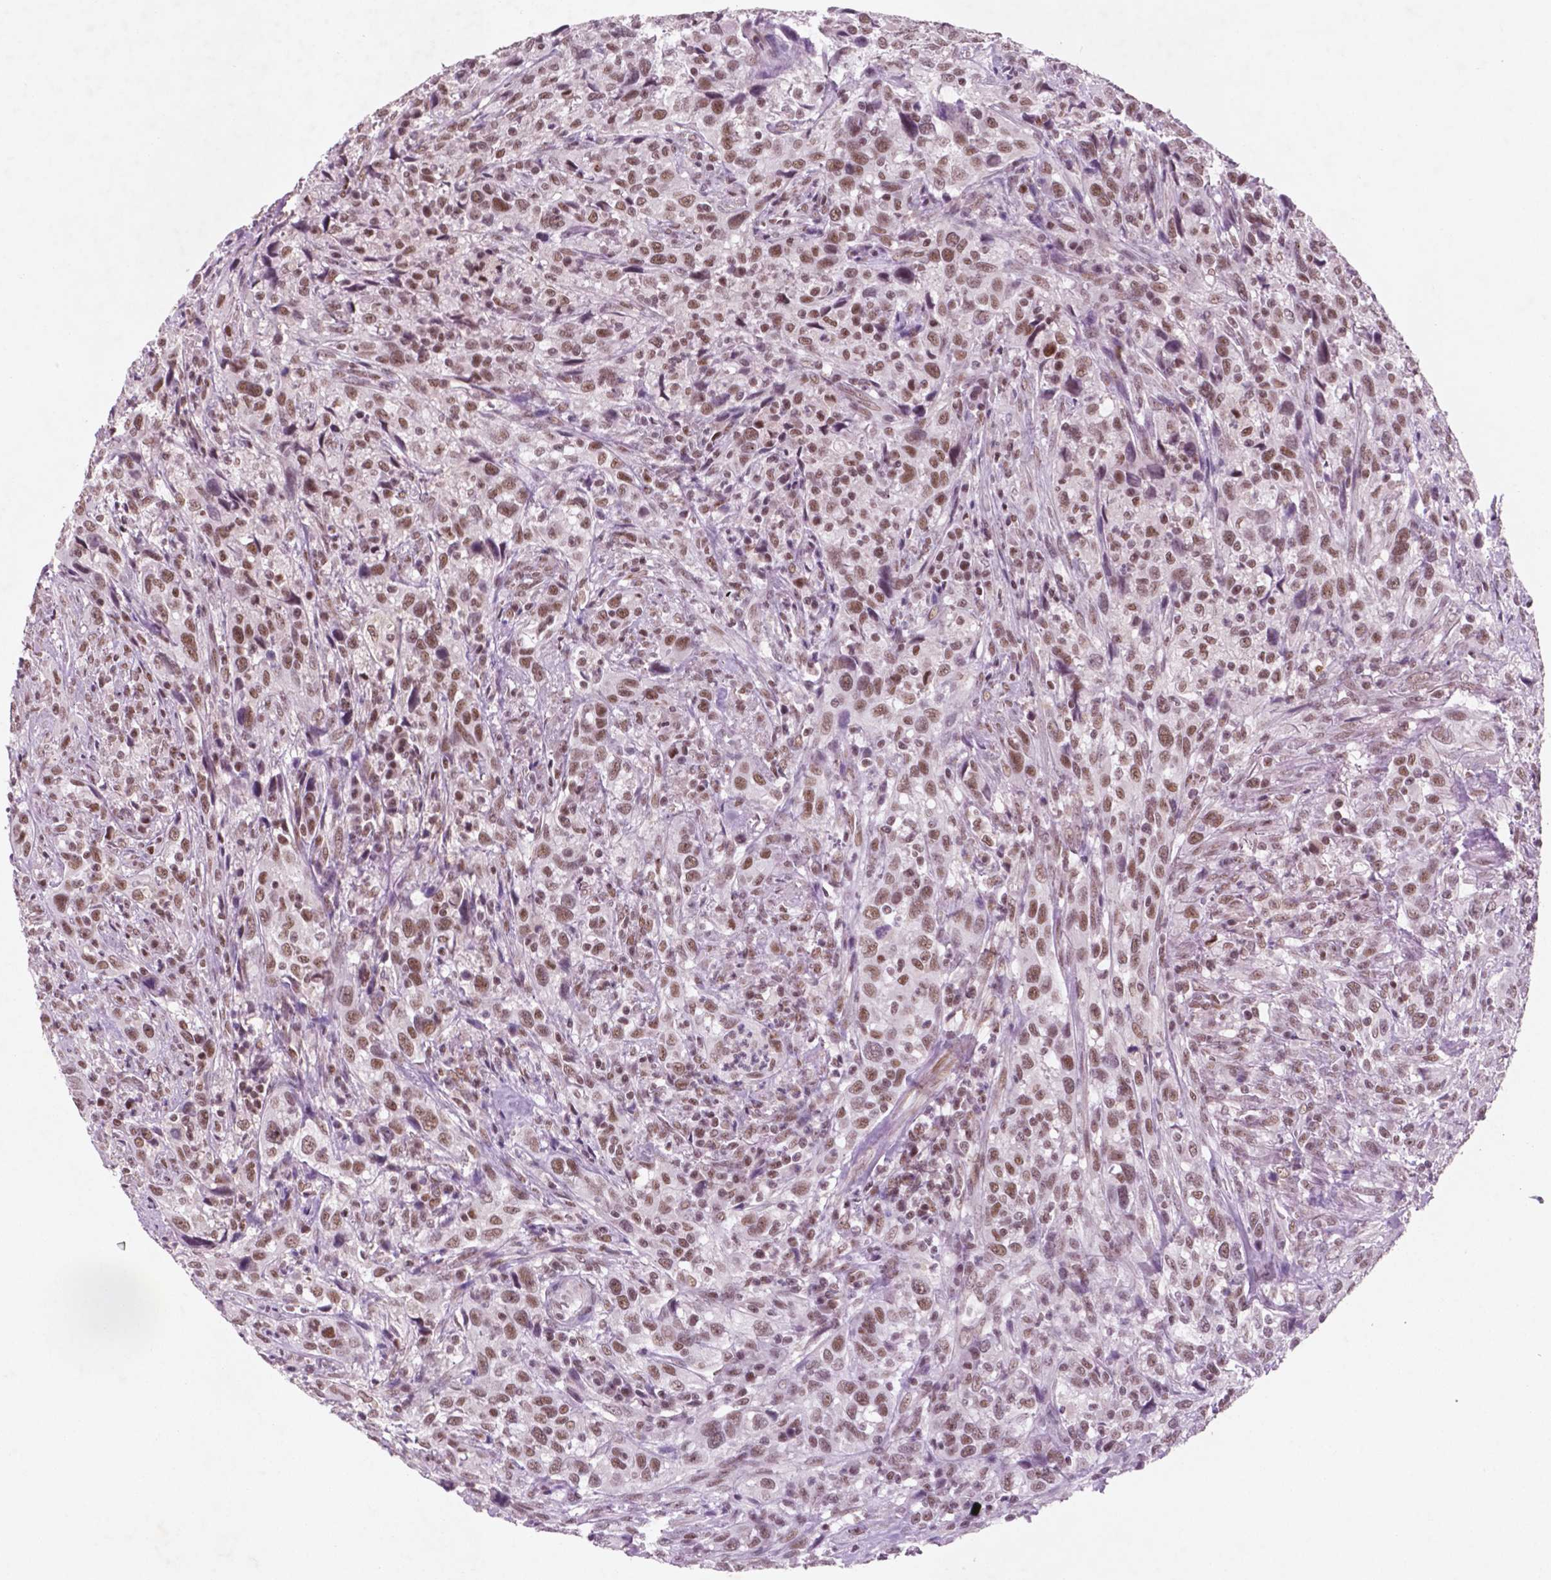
{"staining": {"intensity": "moderate", "quantity": ">75%", "location": "nuclear"}, "tissue": "urothelial cancer", "cell_type": "Tumor cells", "image_type": "cancer", "snomed": [{"axis": "morphology", "description": "Urothelial carcinoma, NOS"}, {"axis": "morphology", "description": "Urothelial carcinoma, High grade"}, {"axis": "topography", "description": "Urinary bladder"}], "caption": "Human urothelial cancer stained with a brown dye displays moderate nuclear positive expression in about >75% of tumor cells.", "gene": "CTR9", "patient": {"sex": "female", "age": 64}}